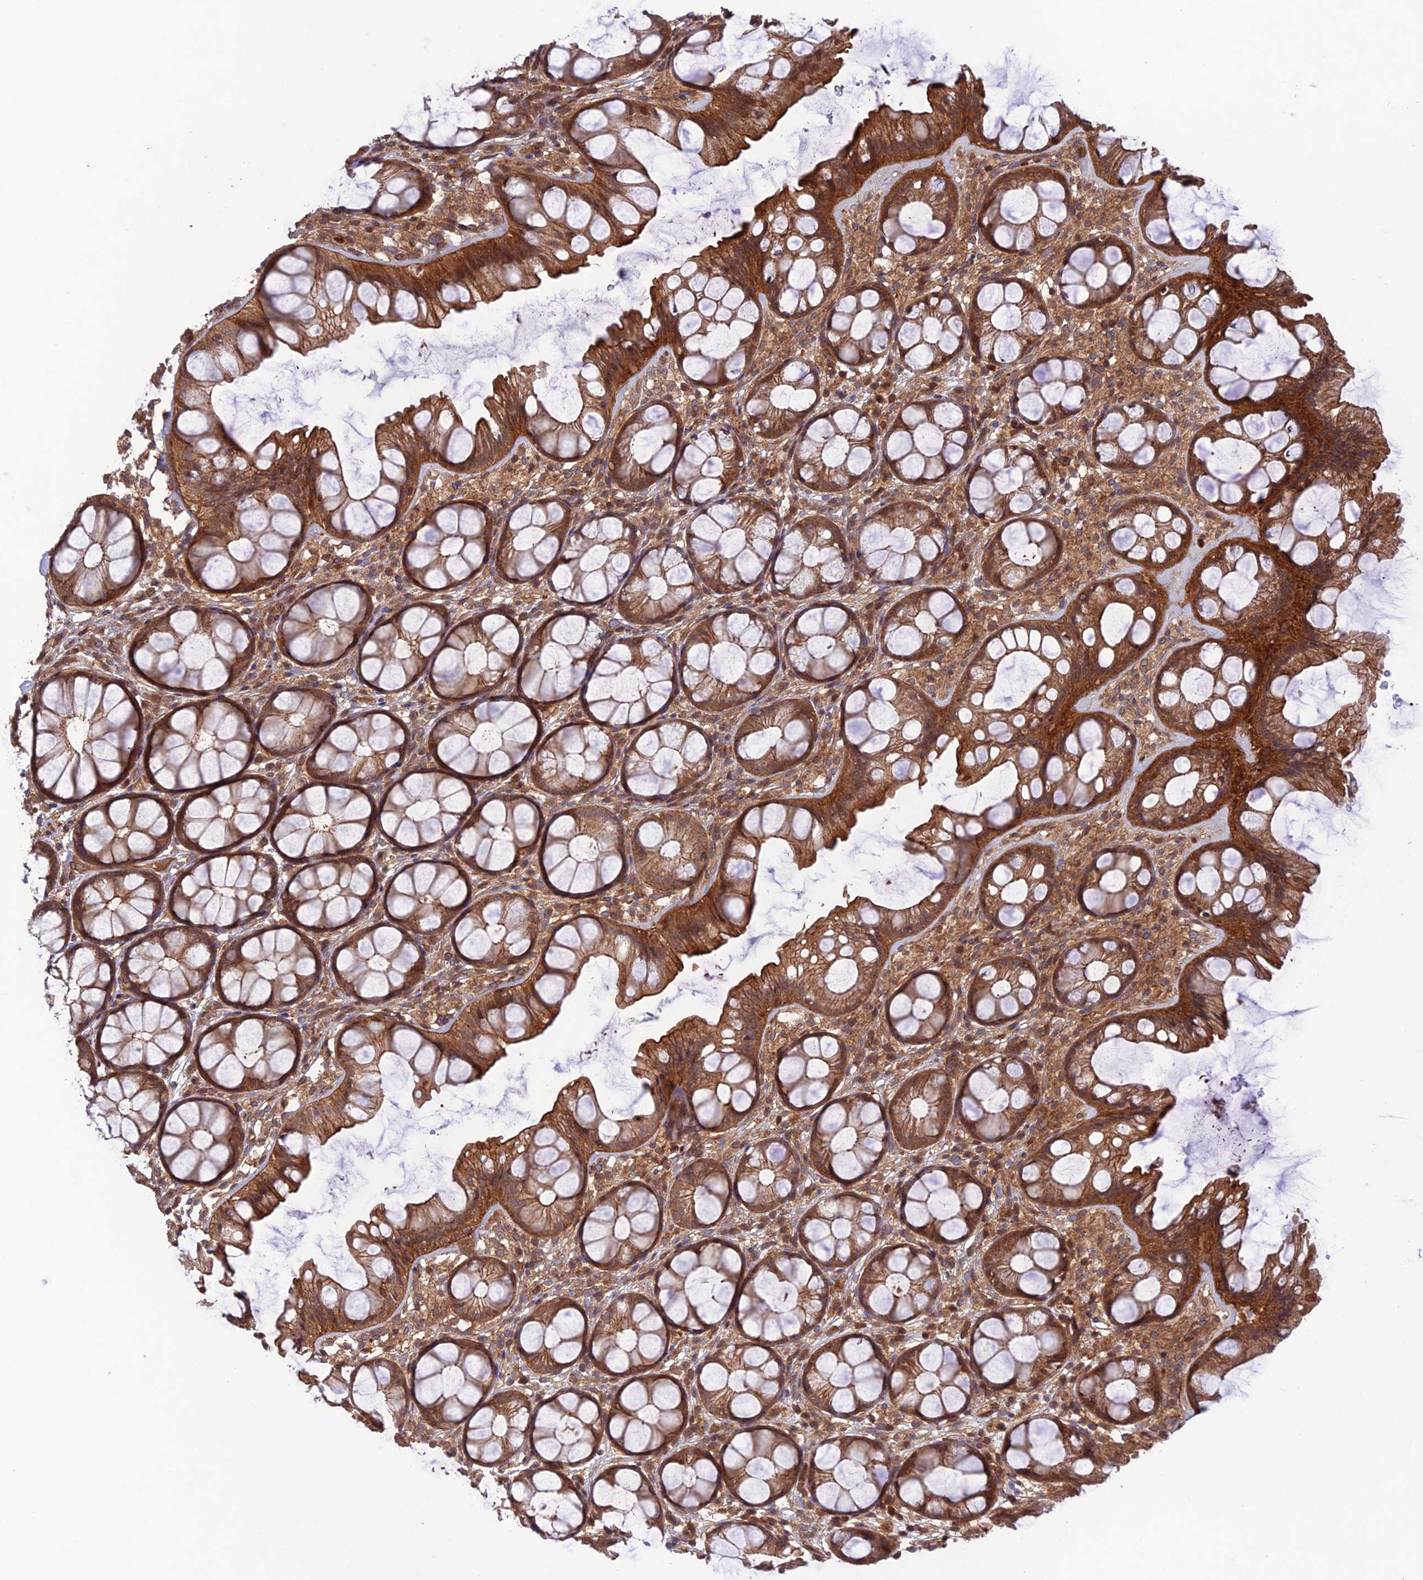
{"staining": {"intensity": "strong", "quantity": ">75%", "location": "cytoplasmic/membranous"}, "tissue": "colon", "cell_type": "Endothelial cells", "image_type": "normal", "snomed": [{"axis": "morphology", "description": "Normal tissue, NOS"}, {"axis": "topography", "description": "Colon"}], "caption": "Approximately >75% of endothelial cells in unremarkable colon display strong cytoplasmic/membranous protein expression as visualized by brown immunohistochemical staining.", "gene": "FCHSD1", "patient": {"sex": "male", "age": 47}}